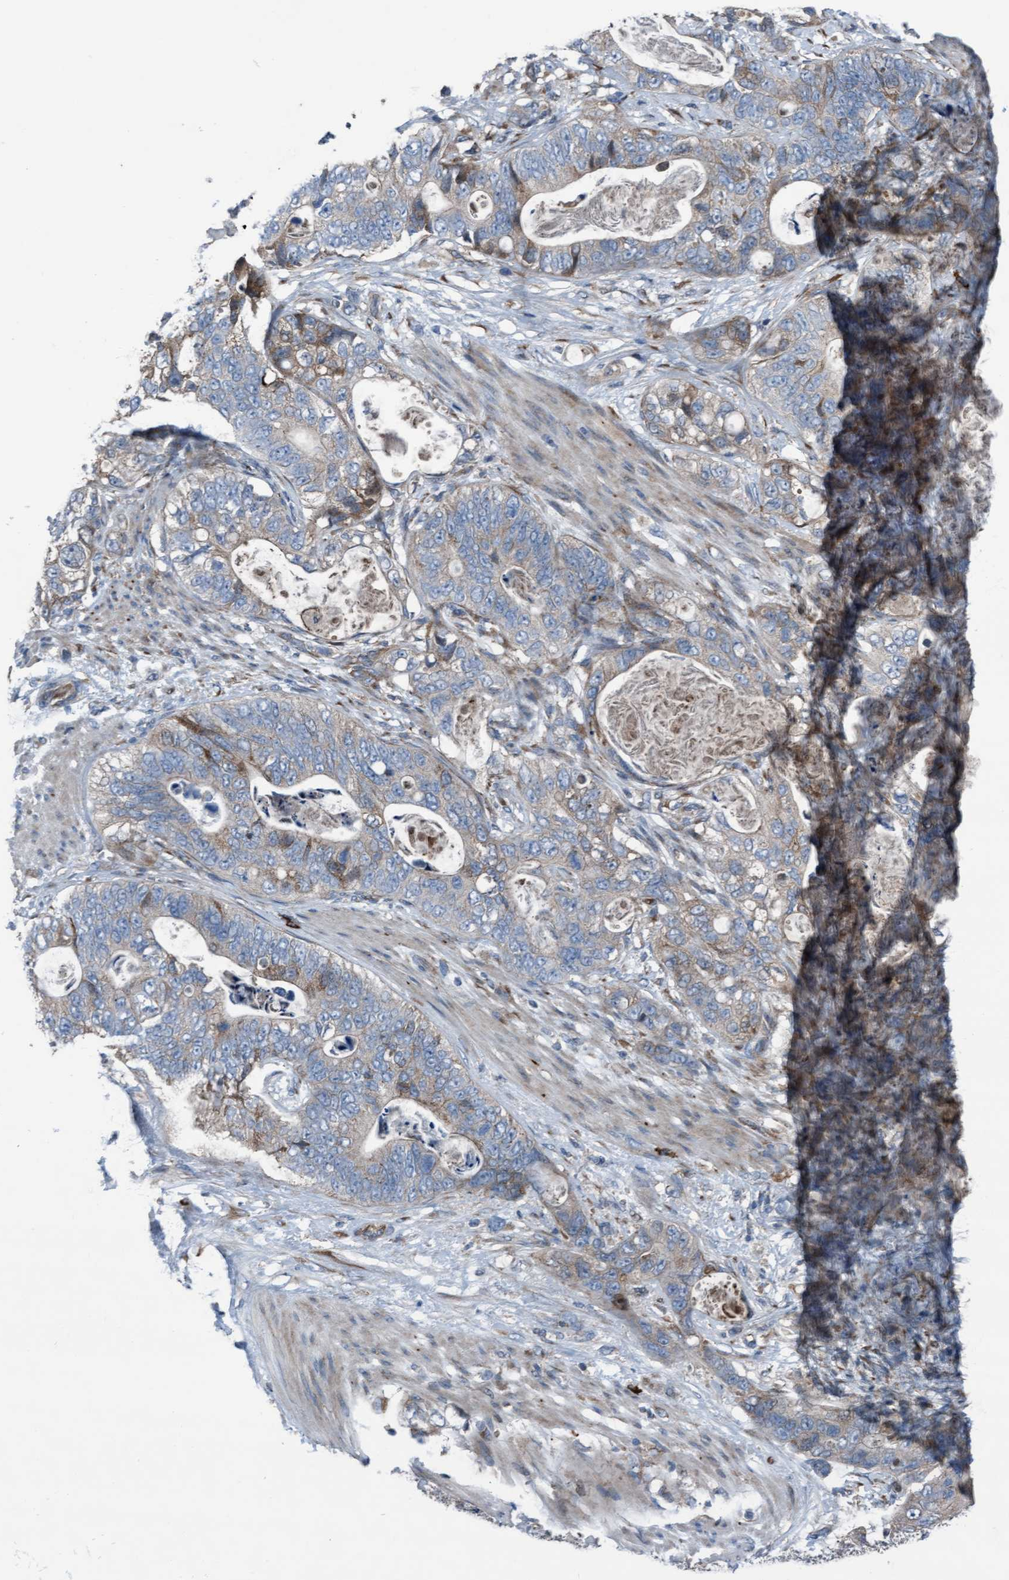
{"staining": {"intensity": "weak", "quantity": "<25%", "location": "cytoplasmic/membranous"}, "tissue": "stomach cancer", "cell_type": "Tumor cells", "image_type": "cancer", "snomed": [{"axis": "morphology", "description": "Normal tissue, NOS"}, {"axis": "morphology", "description": "Adenocarcinoma, NOS"}, {"axis": "topography", "description": "Stomach"}], "caption": "This is an IHC histopathology image of human stomach adenocarcinoma. There is no staining in tumor cells.", "gene": "KLHL26", "patient": {"sex": "female", "age": 89}}